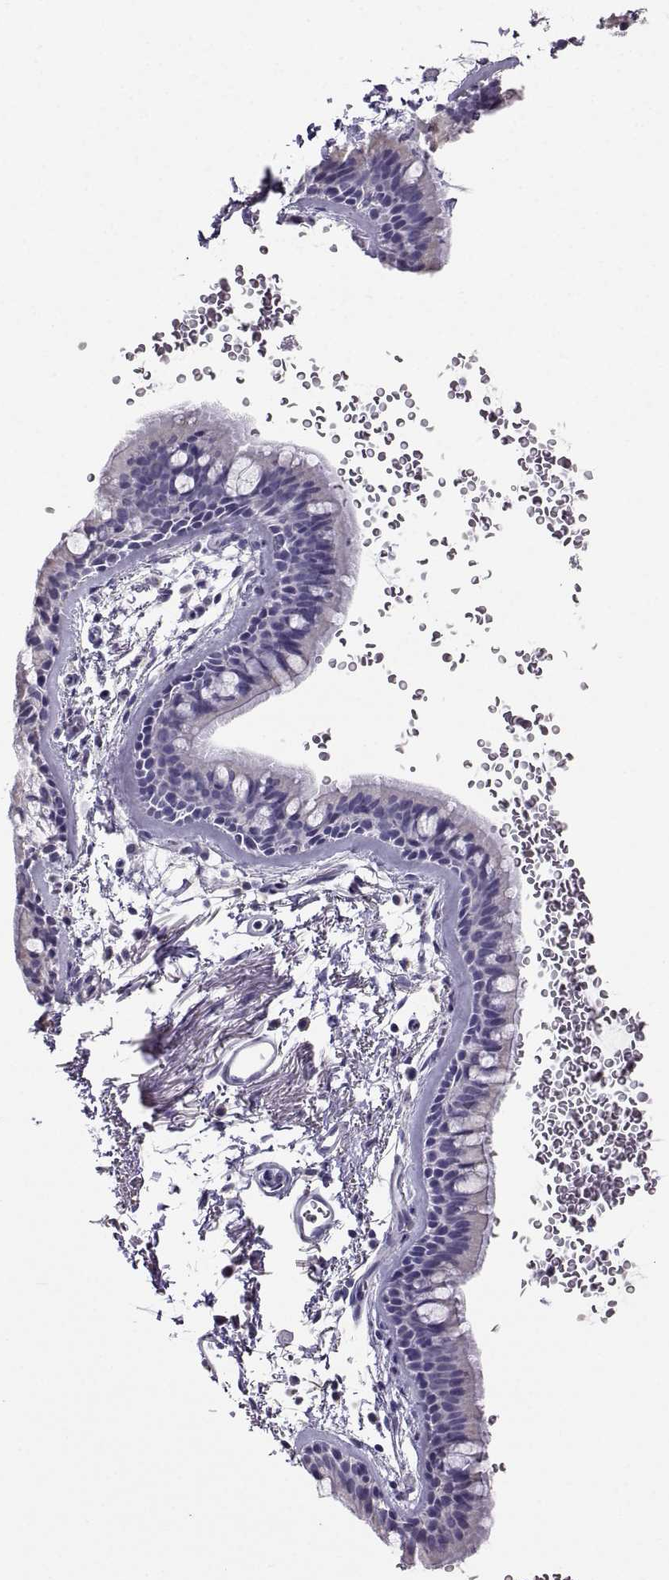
{"staining": {"intensity": "negative", "quantity": "none", "location": "none"}, "tissue": "bronchus", "cell_type": "Respiratory epithelial cells", "image_type": "normal", "snomed": [{"axis": "morphology", "description": "Normal tissue, NOS"}, {"axis": "topography", "description": "Lymph node"}, {"axis": "topography", "description": "Bronchus"}], "caption": "IHC photomicrograph of normal human bronchus stained for a protein (brown), which reveals no positivity in respiratory epithelial cells.", "gene": "AVP", "patient": {"sex": "female", "age": 70}}